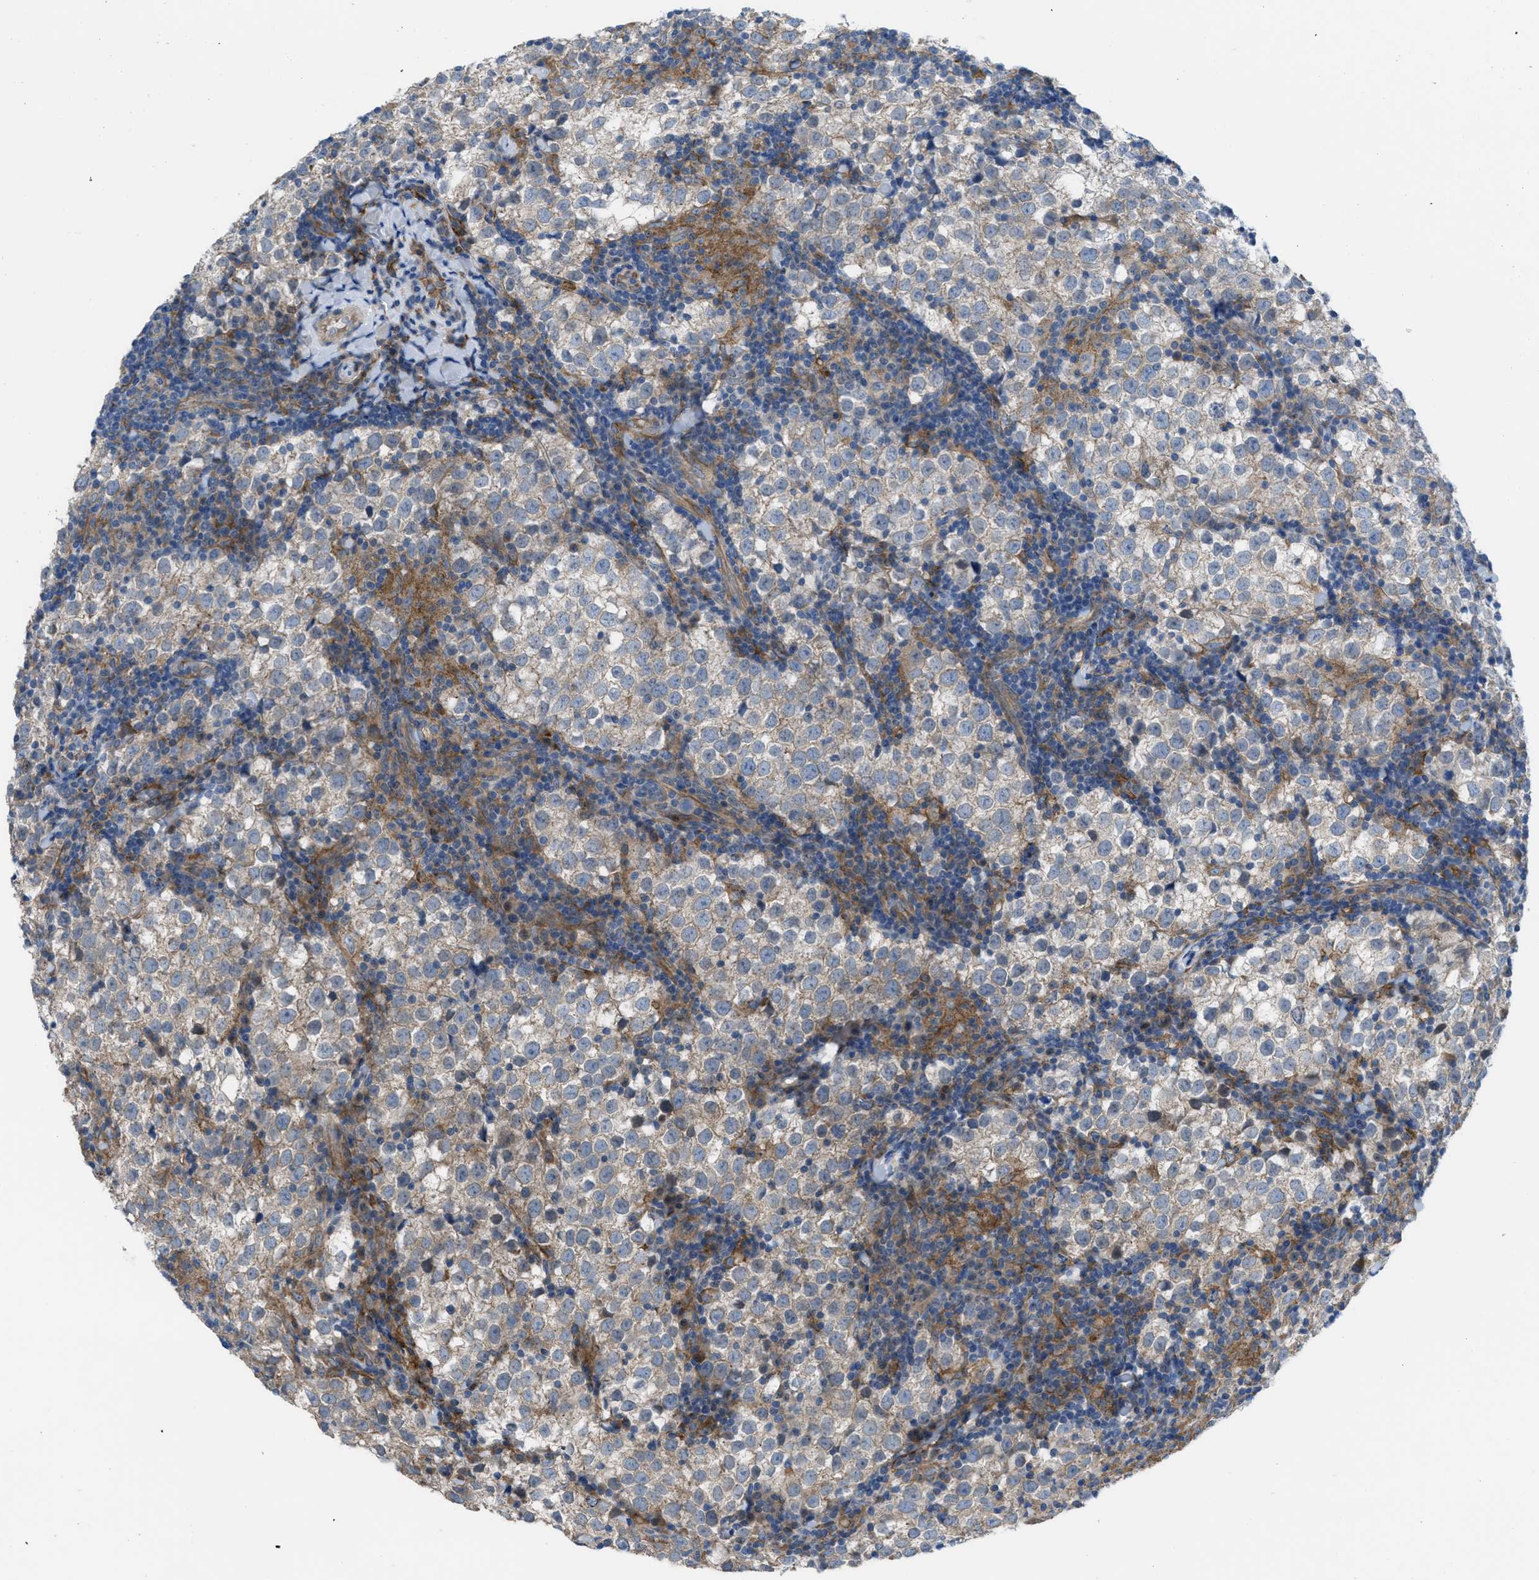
{"staining": {"intensity": "weak", "quantity": "<25%", "location": "cytoplasmic/membranous"}, "tissue": "testis cancer", "cell_type": "Tumor cells", "image_type": "cancer", "snomed": [{"axis": "morphology", "description": "Seminoma, NOS"}, {"axis": "morphology", "description": "Carcinoma, Embryonal, NOS"}, {"axis": "topography", "description": "Testis"}], "caption": "Immunohistochemistry of human testis cancer reveals no positivity in tumor cells. Brightfield microscopy of immunohistochemistry (IHC) stained with DAB (3,3'-diaminobenzidine) (brown) and hematoxylin (blue), captured at high magnification.", "gene": "EGFR", "patient": {"sex": "male", "age": 36}}